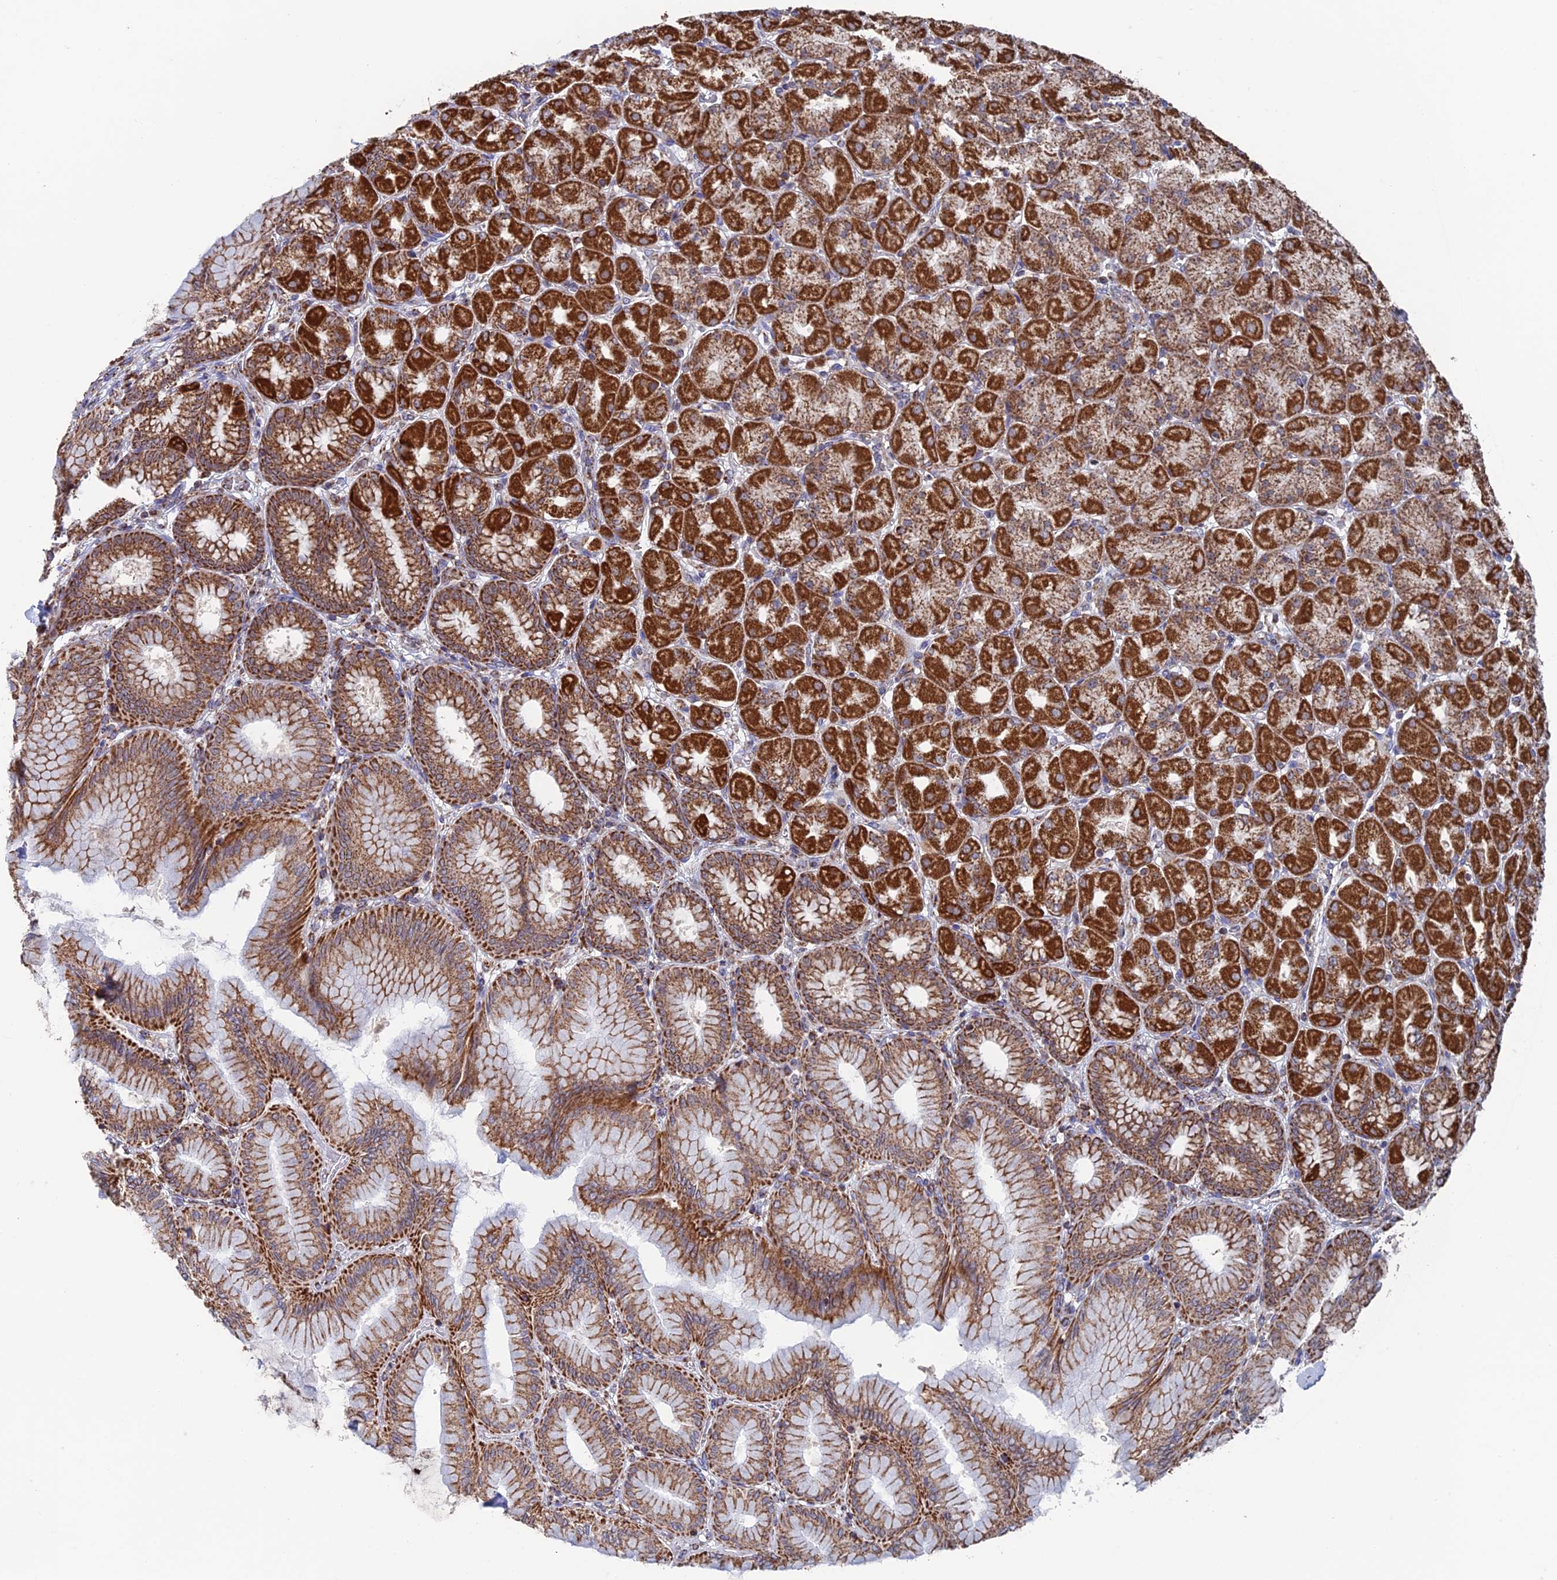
{"staining": {"intensity": "strong", "quantity": ">75%", "location": "cytoplasmic/membranous"}, "tissue": "stomach", "cell_type": "Glandular cells", "image_type": "normal", "snomed": [{"axis": "morphology", "description": "Normal tissue, NOS"}, {"axis": "topography", "description": "Stomach, upper"}], "caption": "This image displays immunohistochemistry (IHC) staining of unremarkable stomach, with high strong cytoplasmic/membranous staining in about >75% of glandular cells.", "gene": "DTYMK", "patient": {"sex": "female", "age": 56}}